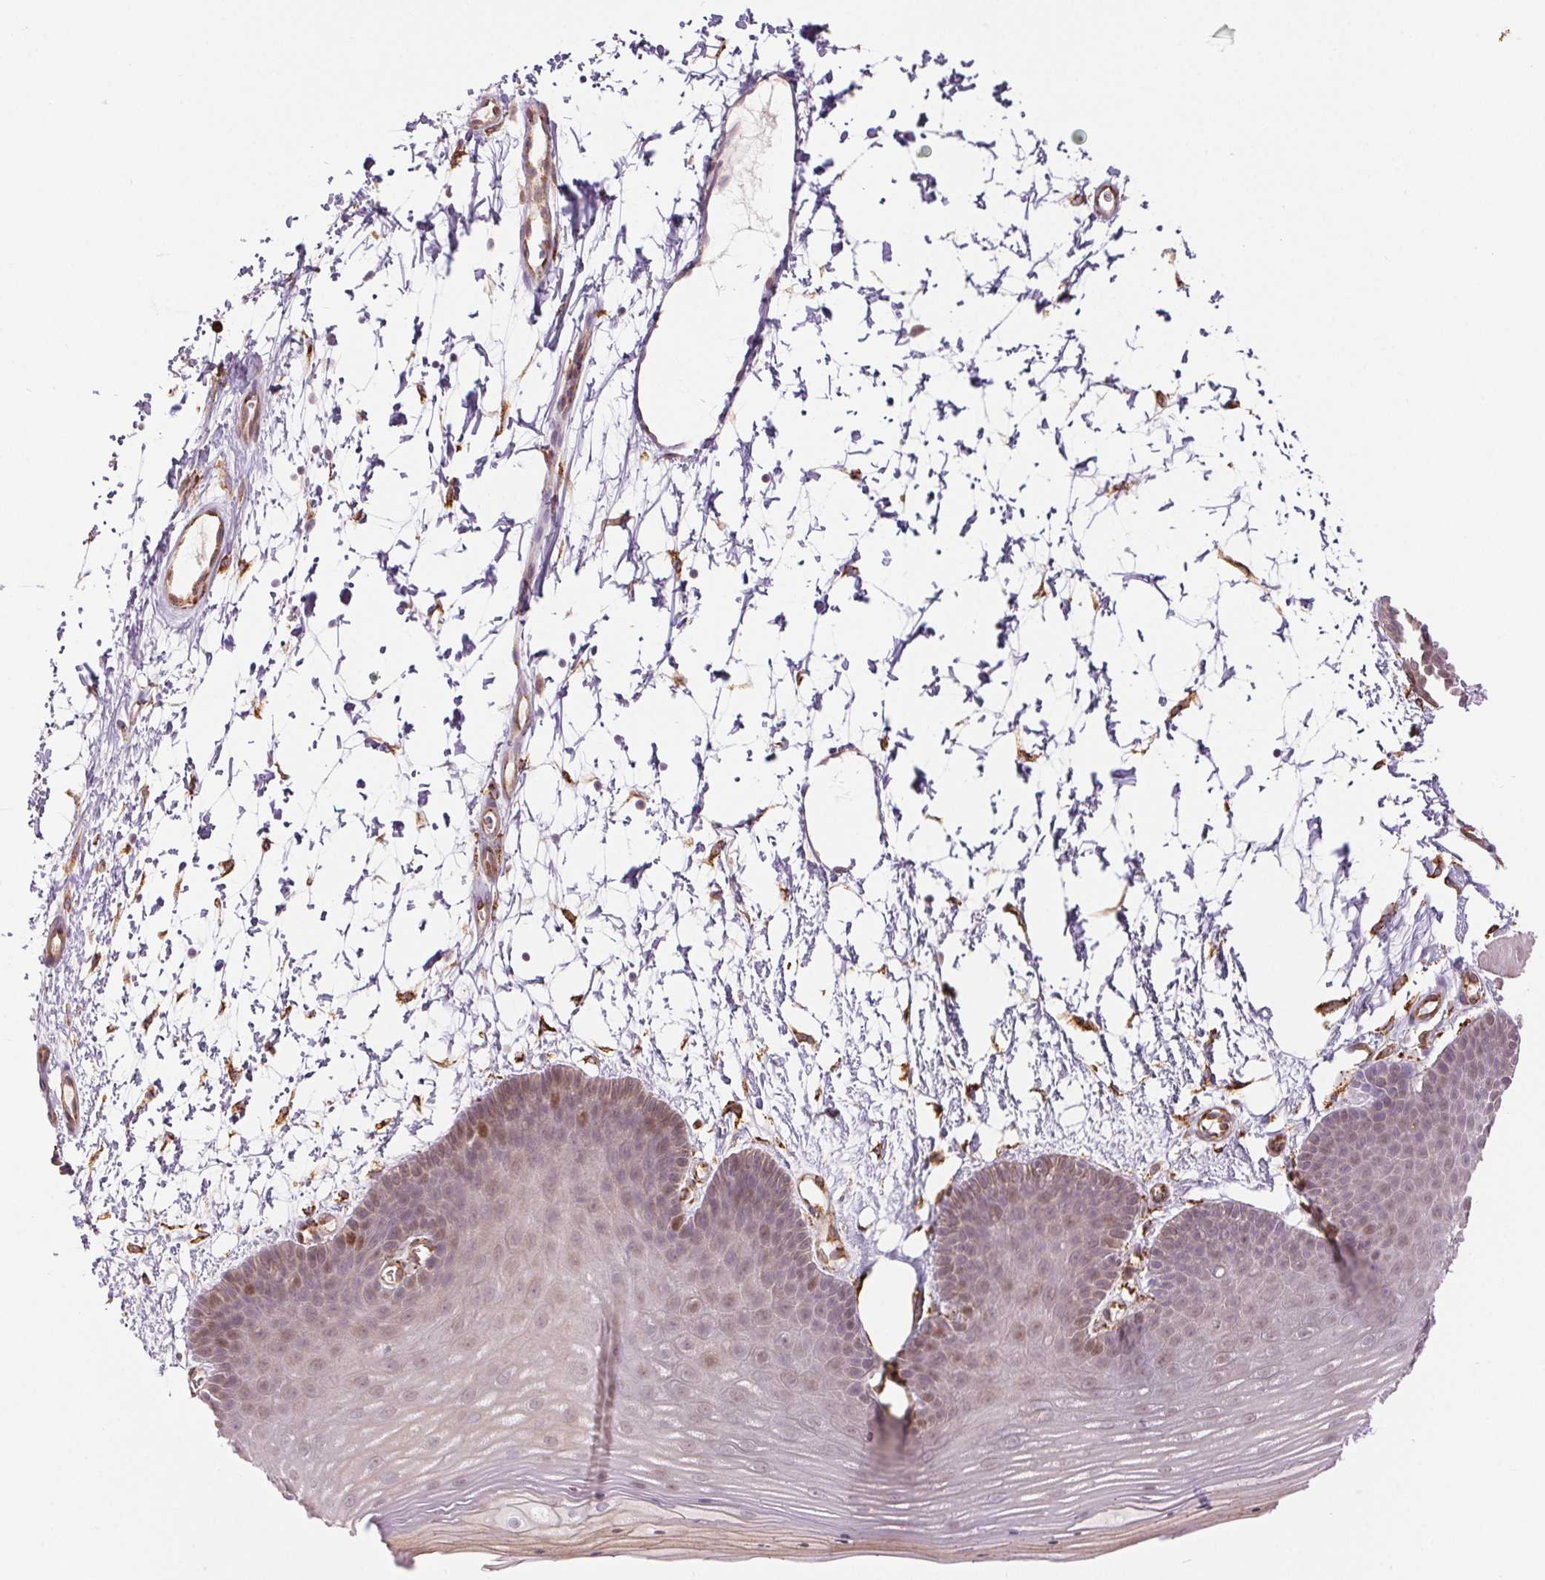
{"staining": {"intensity": "weak", "quantity": "<25%", "location": "cytoplasmic/membranous"}, "tissue": "skin", "cell_type": "Epidermal cells", "image_type": "normal", "snomed": [{"axis": "morphology", "description": "Normal tissue, NOS"}, {"axis": "topography", "description": "Anal"}], "caption": "The IHC image has no significant positivity in epidermal cells of skin.", "gene": "METTL17", "patient": {"sex": "male", "age": 53}}